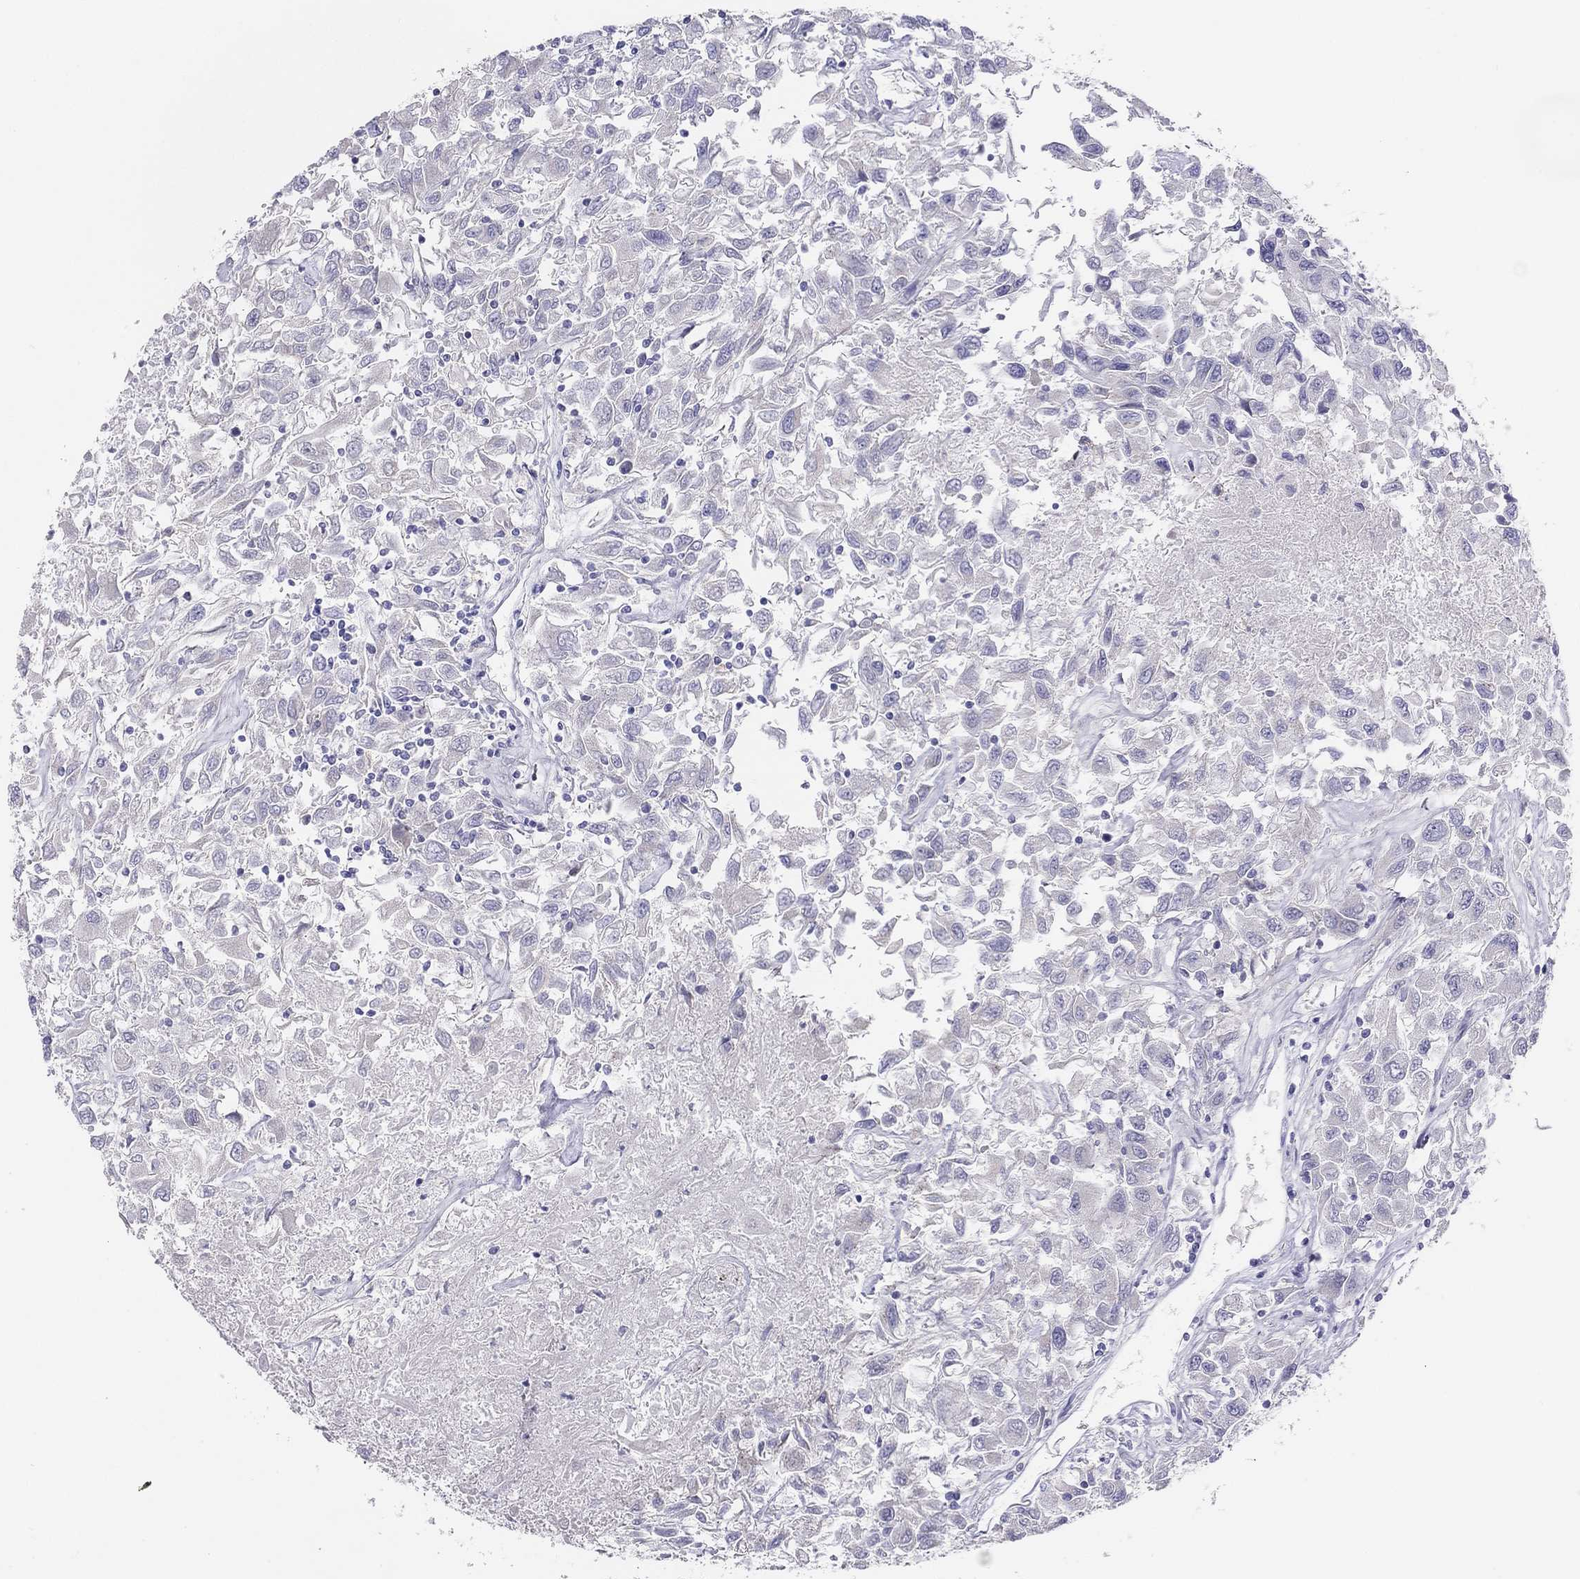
{"staining": {"intensity": "negative", "quantity": "none", "location": "none"}, "tissue": "renal cancer", "cell_type": "Tumor cells", "image_type": "cancer", "snomed": [{"axis": "morphology", "description": "Adenocarcinoma, NOS"}, {"axis": "topography", "description": "Kidney"}], "caption": "IHC image of neoplastic tissue: human renal adenocarcinoma stained with DAB (3,3'-diaminobenzidine) exhibits no significant protein staining in tumor cells.", "gene": "MGAT4C", "patient": {"sex": "female", "age": 76}}